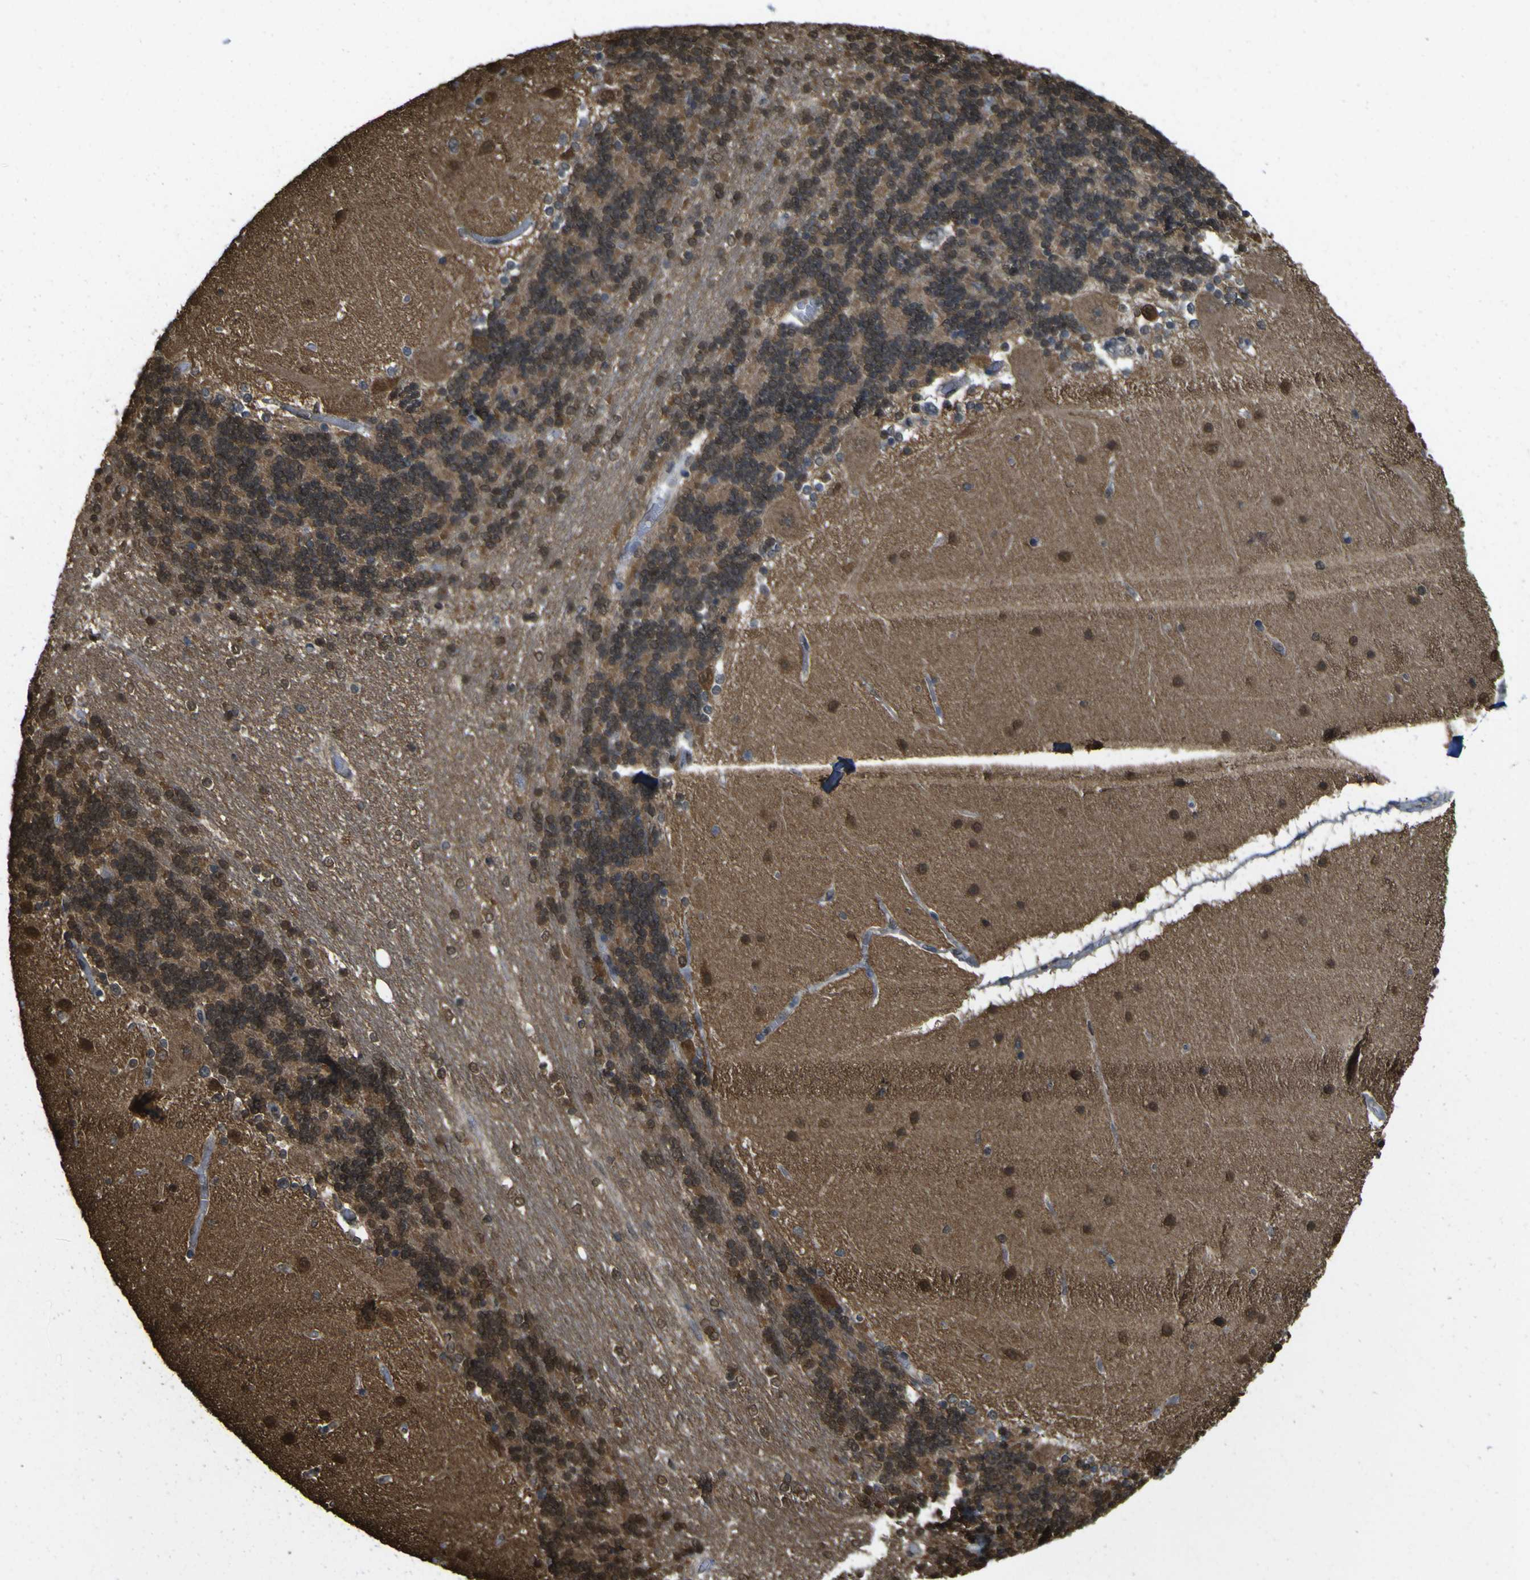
{"staining": {"intensity": "strong", "quantity": "25%-75%", "location": "cytoplasmic/membranous,nuclear"}, "tissue": "cerebellum", "cell_type": "Cells in granular layer", "image_type": "normal", "snomed": [{"axis": "morphology", "description": "Normal tissue, NOS"}, {"axis": "topography", "description": "Cerebellum"}], "caption": "Brown immunohistochemical staining in unremarkable cerebellum displays strong cytoplasmic/membranous,nuclear expression in approximately 25%-75% of cells in granular layer. (brown staining indicates protein expression, while blue staining denotes nuclei).", "gene": "YWHAG", "patient": {"sex": "female", "age": 54}}